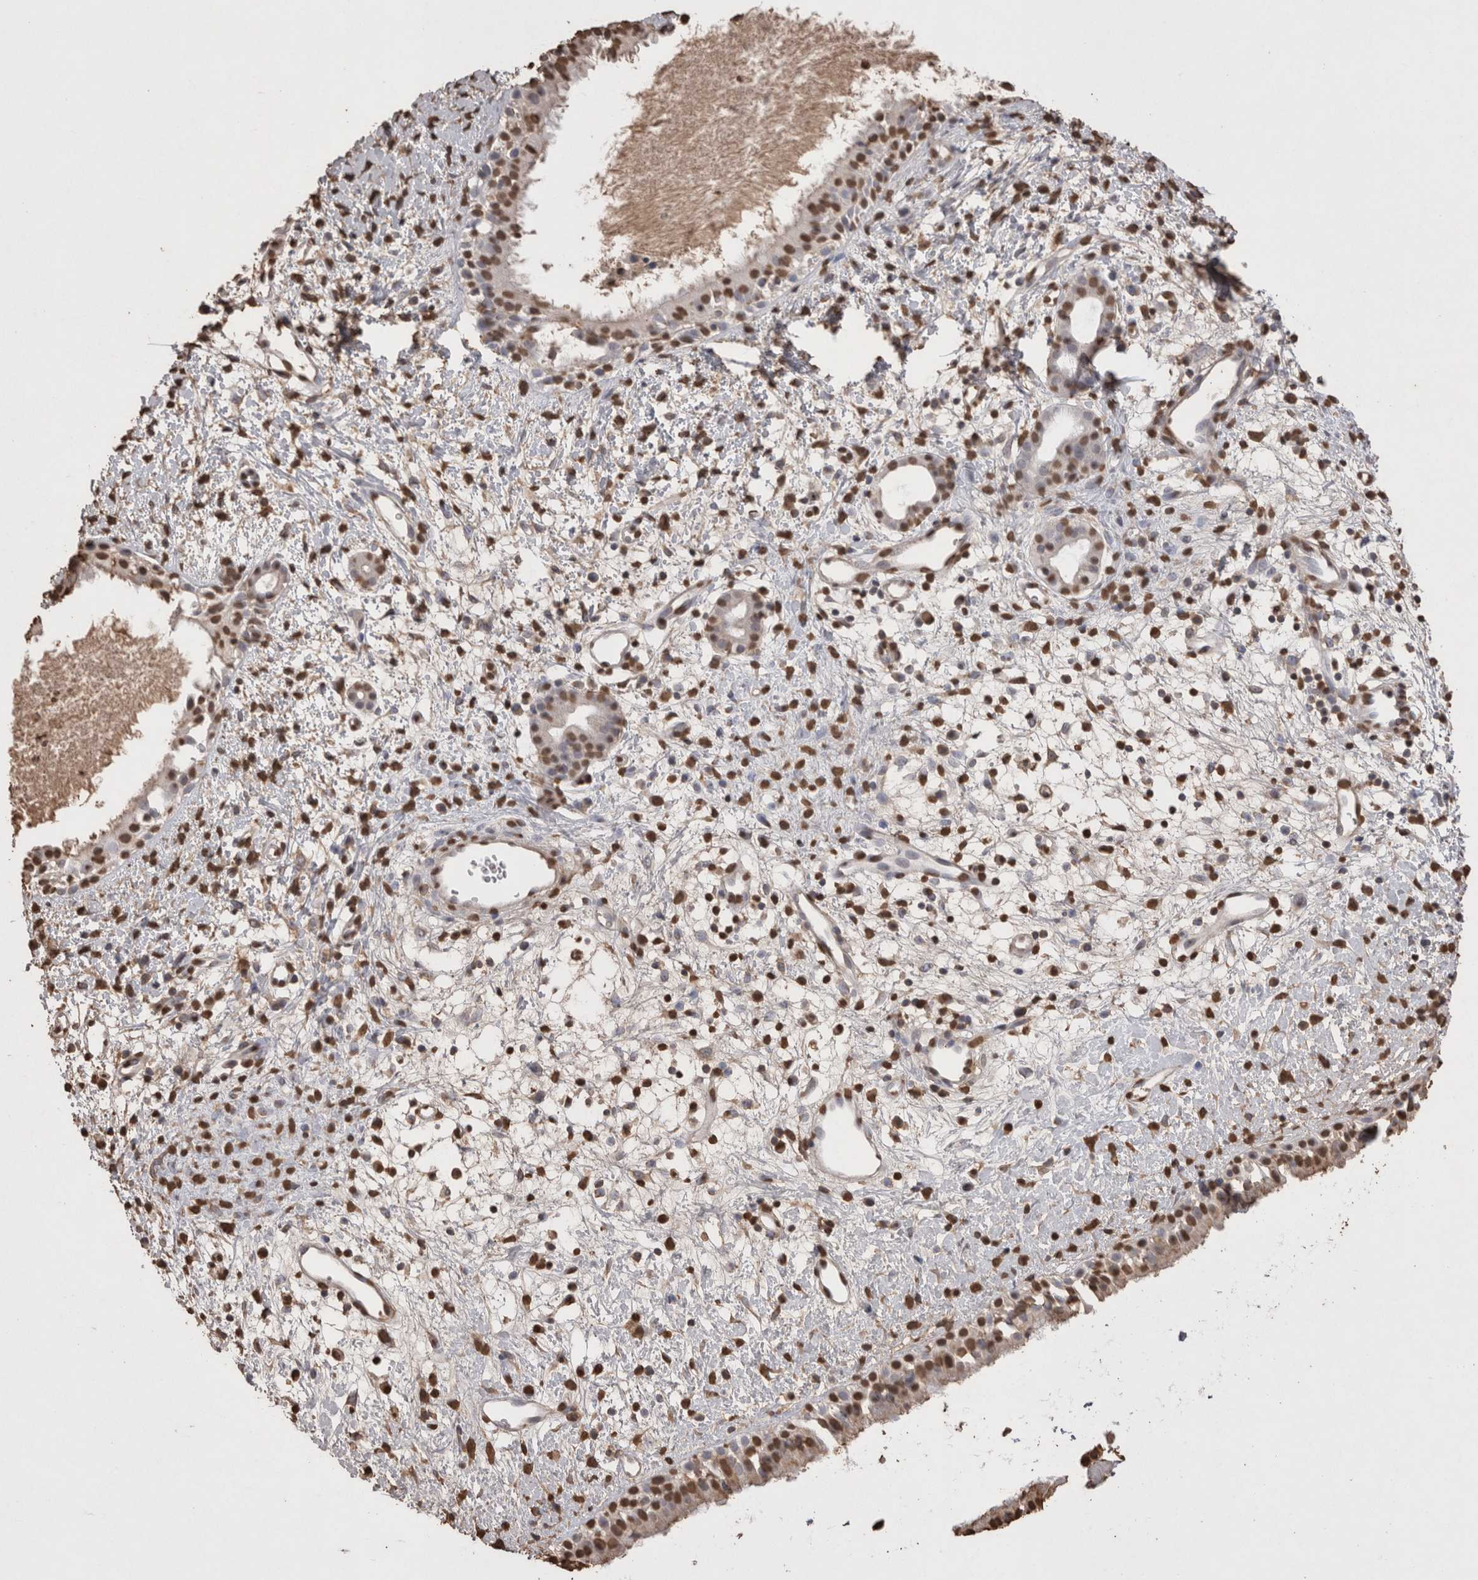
{"staining": {"intensity": "moderate", "quantity": "25%-75%", "location": "nuclear"}, "tissue": "nasopharynx", "cell_type": "Respiratory epithelial cells", "image_type": "normal", "snomed": [{"axis": "morphology", "description": "Normal tissue, NOS"}, {"axis": "topography", "description": "Nasopharynx"}], "caption": "There is medium levels of moderate nuclear positivity in respiratory epithelial cells of unremarkable nasopharynx, as demonstrated by immunohistochemical staining (brown color).", "gene": "POU5F1", "patient": {"sex": "male", "age": 22}}